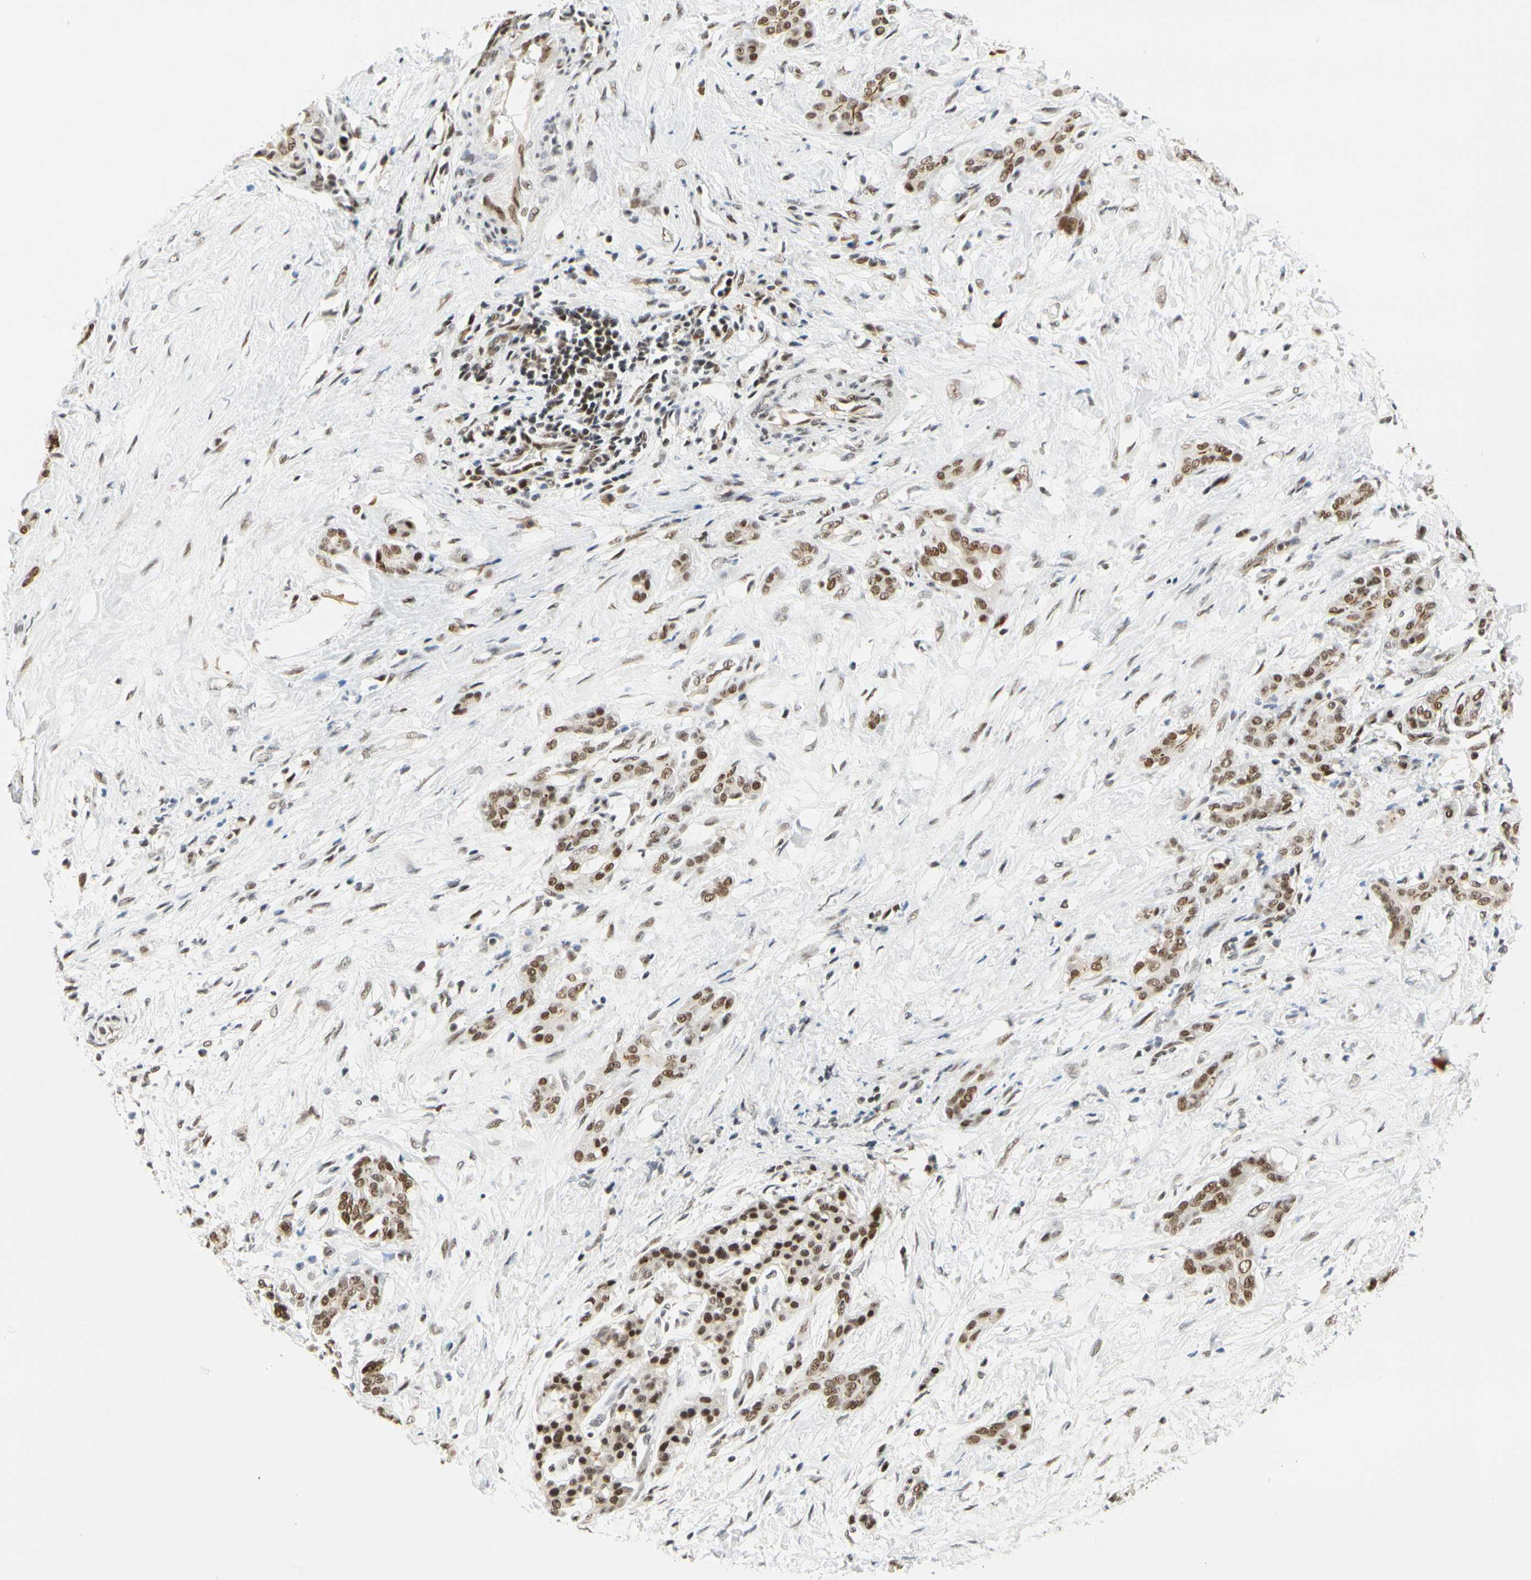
{"staining": {"intensity": "moderate", "quantity": ">75%", "location": "nuclear"}, "tissue": "pancreatic cancer", "cell_type": "Tumor cells", "image_type": "cancer", "snomed": [{"axis": "morphology", "description": "Adenocarcinoma, NOS"}, {"axis": "topography", "description": "Pancreas"}], "caption": "Moderate nuclear staining is present in approximately >75% of tumor cells in pancreatic cancer. Nuclei are stained in blue.", "gene": "ZSCAN16", "patient": {"sex": "male", "age": 41}}